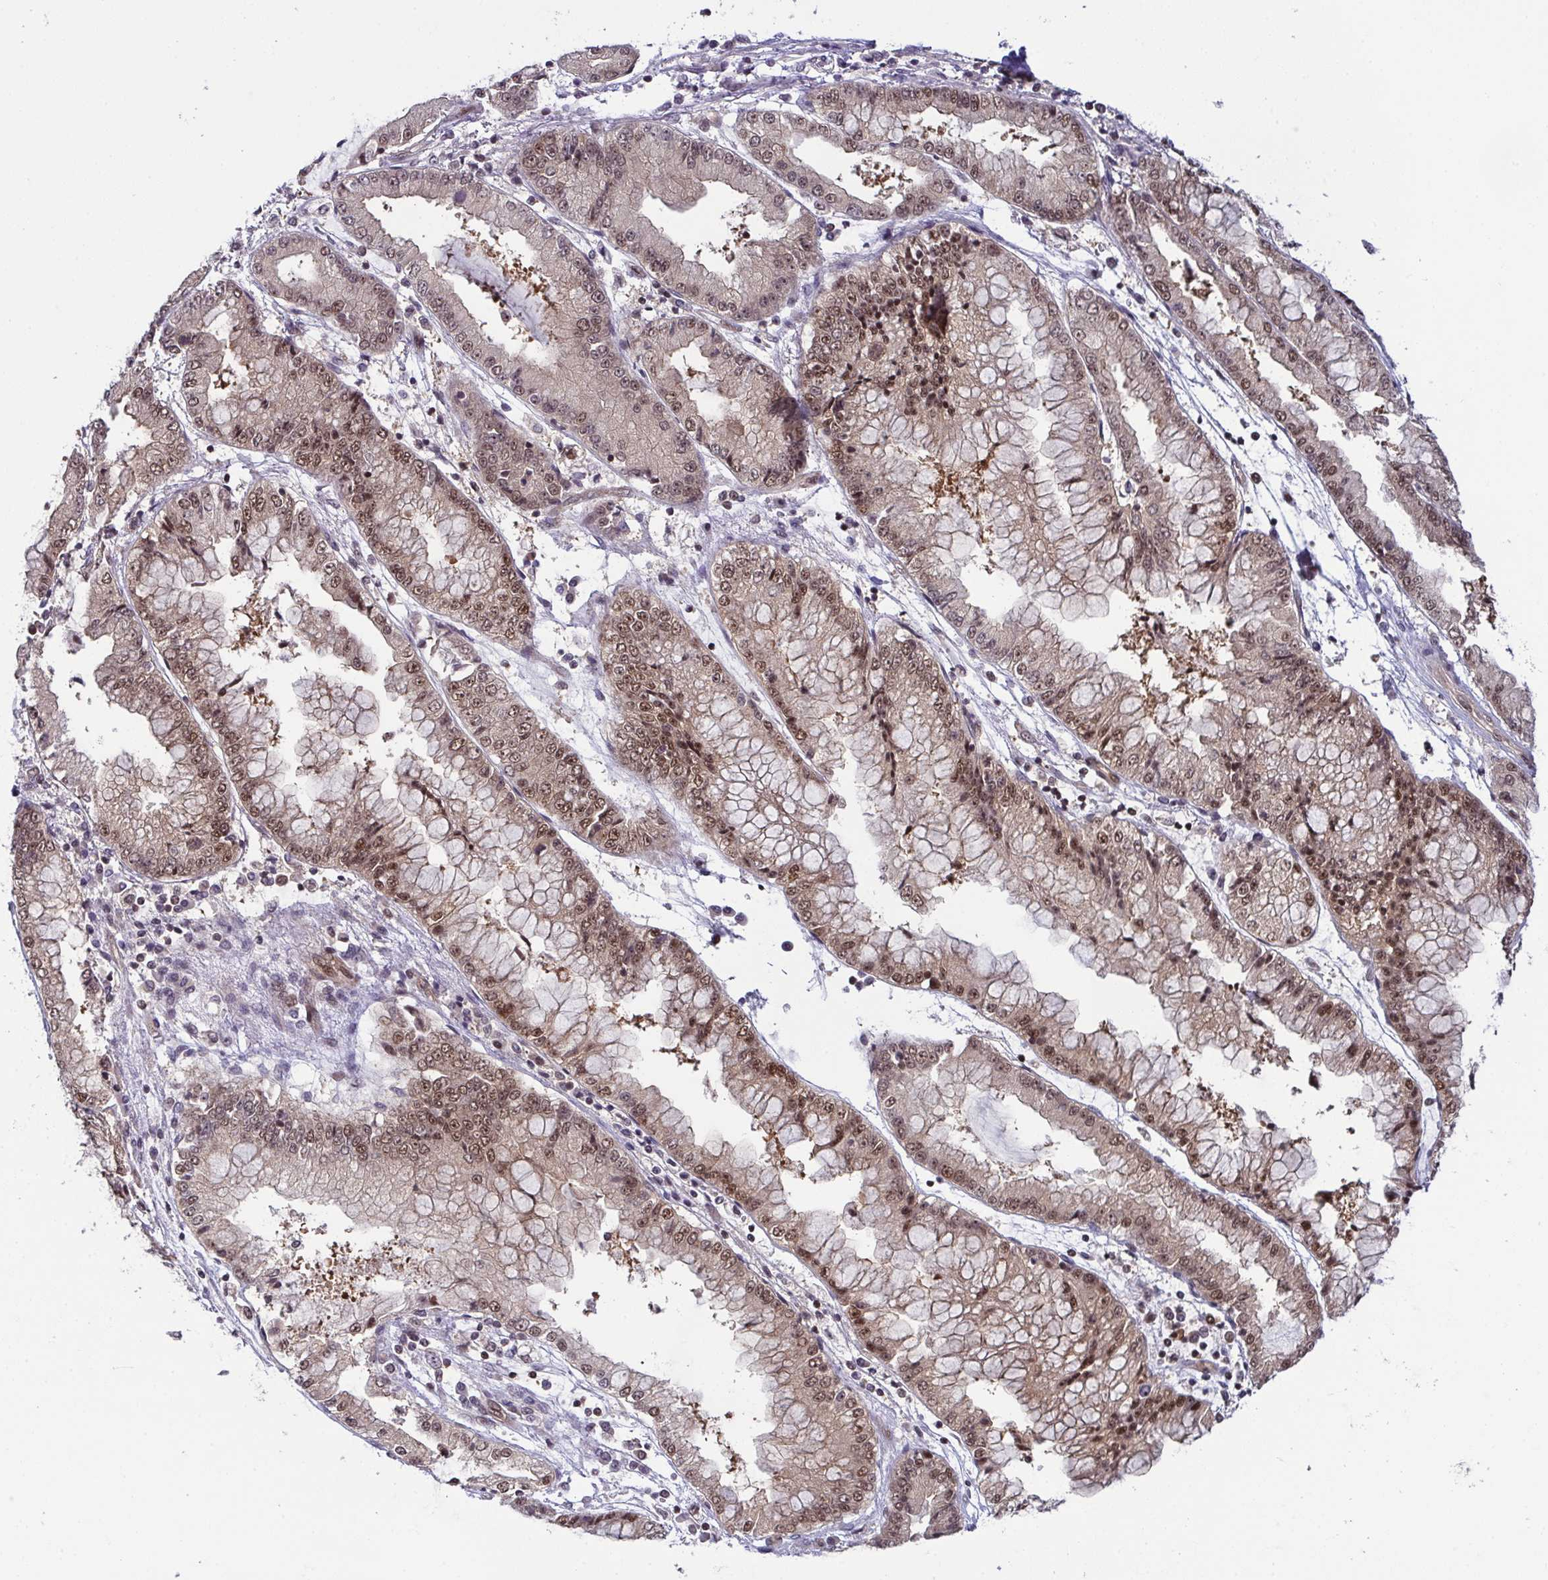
{"staining": {"intensity": "moderate", "quantity": ">75%", "location": "nuclear"}, "tissue": "stomach cancer", "cell_type": "Tumor cells", "image_type": "cancer", "snomed": [{"axis": "morphology", "description": "Adenocarcinoma, NOS"}, {"axis": "topography", "description": "Stomach, upper"}], "caption": "Stomach adenocarcinoma stained with a brown dye exhibits moderate nuclear positive staining in about >75% of tumor cells.", "gene": "DNAJB1", "patient": {"sex": "female", "age": 74}}